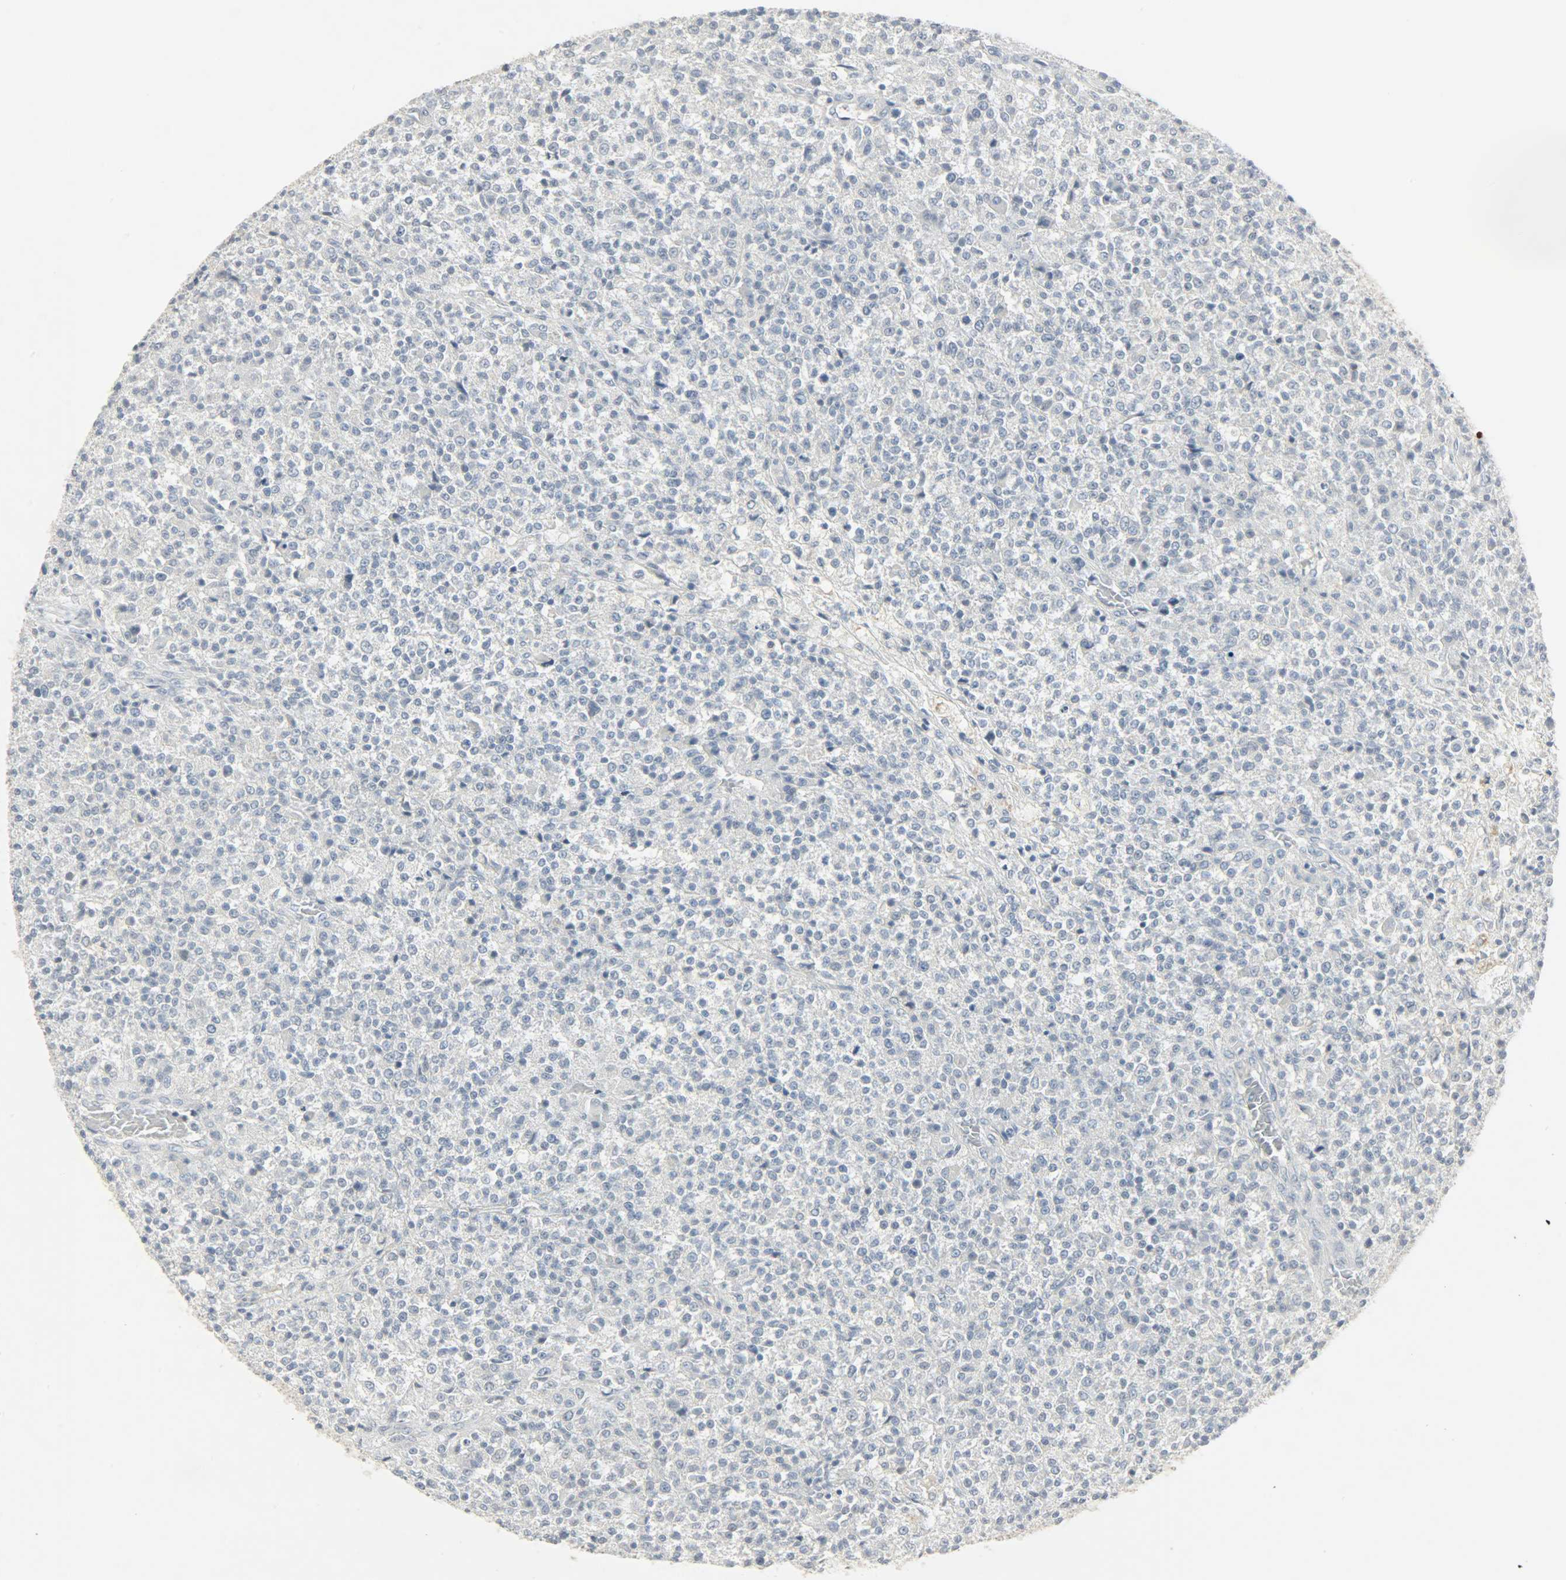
{"staining": {"intensity": "negative", "quantity": "none", "location": "none"}, "tissue": "testis cancer", "cell_type": "Tumor cells", "image_type": "cancer", "snomed": [{"axis": "morphology", "description": "Seminoma, NOS"}, {"axis": "topography", "description": "Testis"}], "caption": "An image of human testis cancer is negative for staining in tumor cells.", "gene": "CAMK4", "patient": {"sex": "male", "age": 59}}